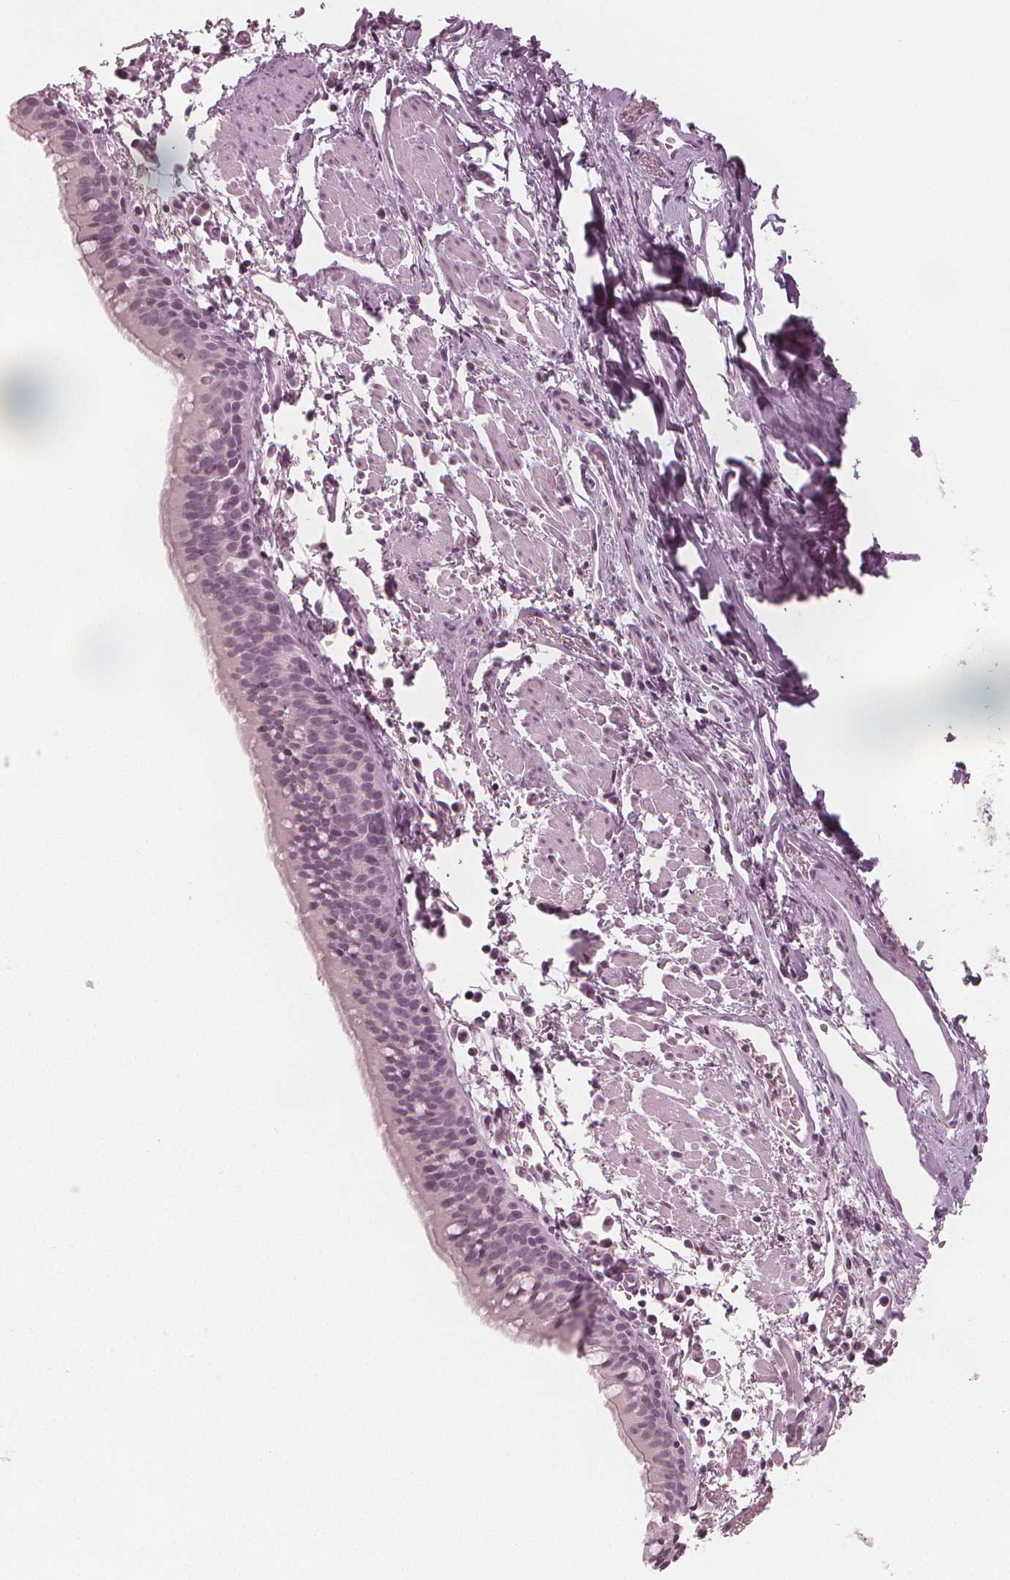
{"staining": {"intensity": "negative", "quantity": "none", "location": "none"}, "tissue": "bronchus", "cell_type": "Respiratory epithelial cells", "image_type": "normal", "snomed": [{"axis": "morphology", "description": "Normal tissue, NOS"}, {"axis": "morphology", "description": "Adenocarcinoma, NOS"}, {"axis": "topography", "description": "Bronchus"}], "caption": "The immunohistochemistry histopathology image has no significant expression in respiratory epithelial cells of bronchus. (DAB (3,3'-diaminobenzidine) IHC visualized using brightfield microscopy, high magnification).", "gene": "PAEP", "patient": {"sex": "male", "age": 68}}